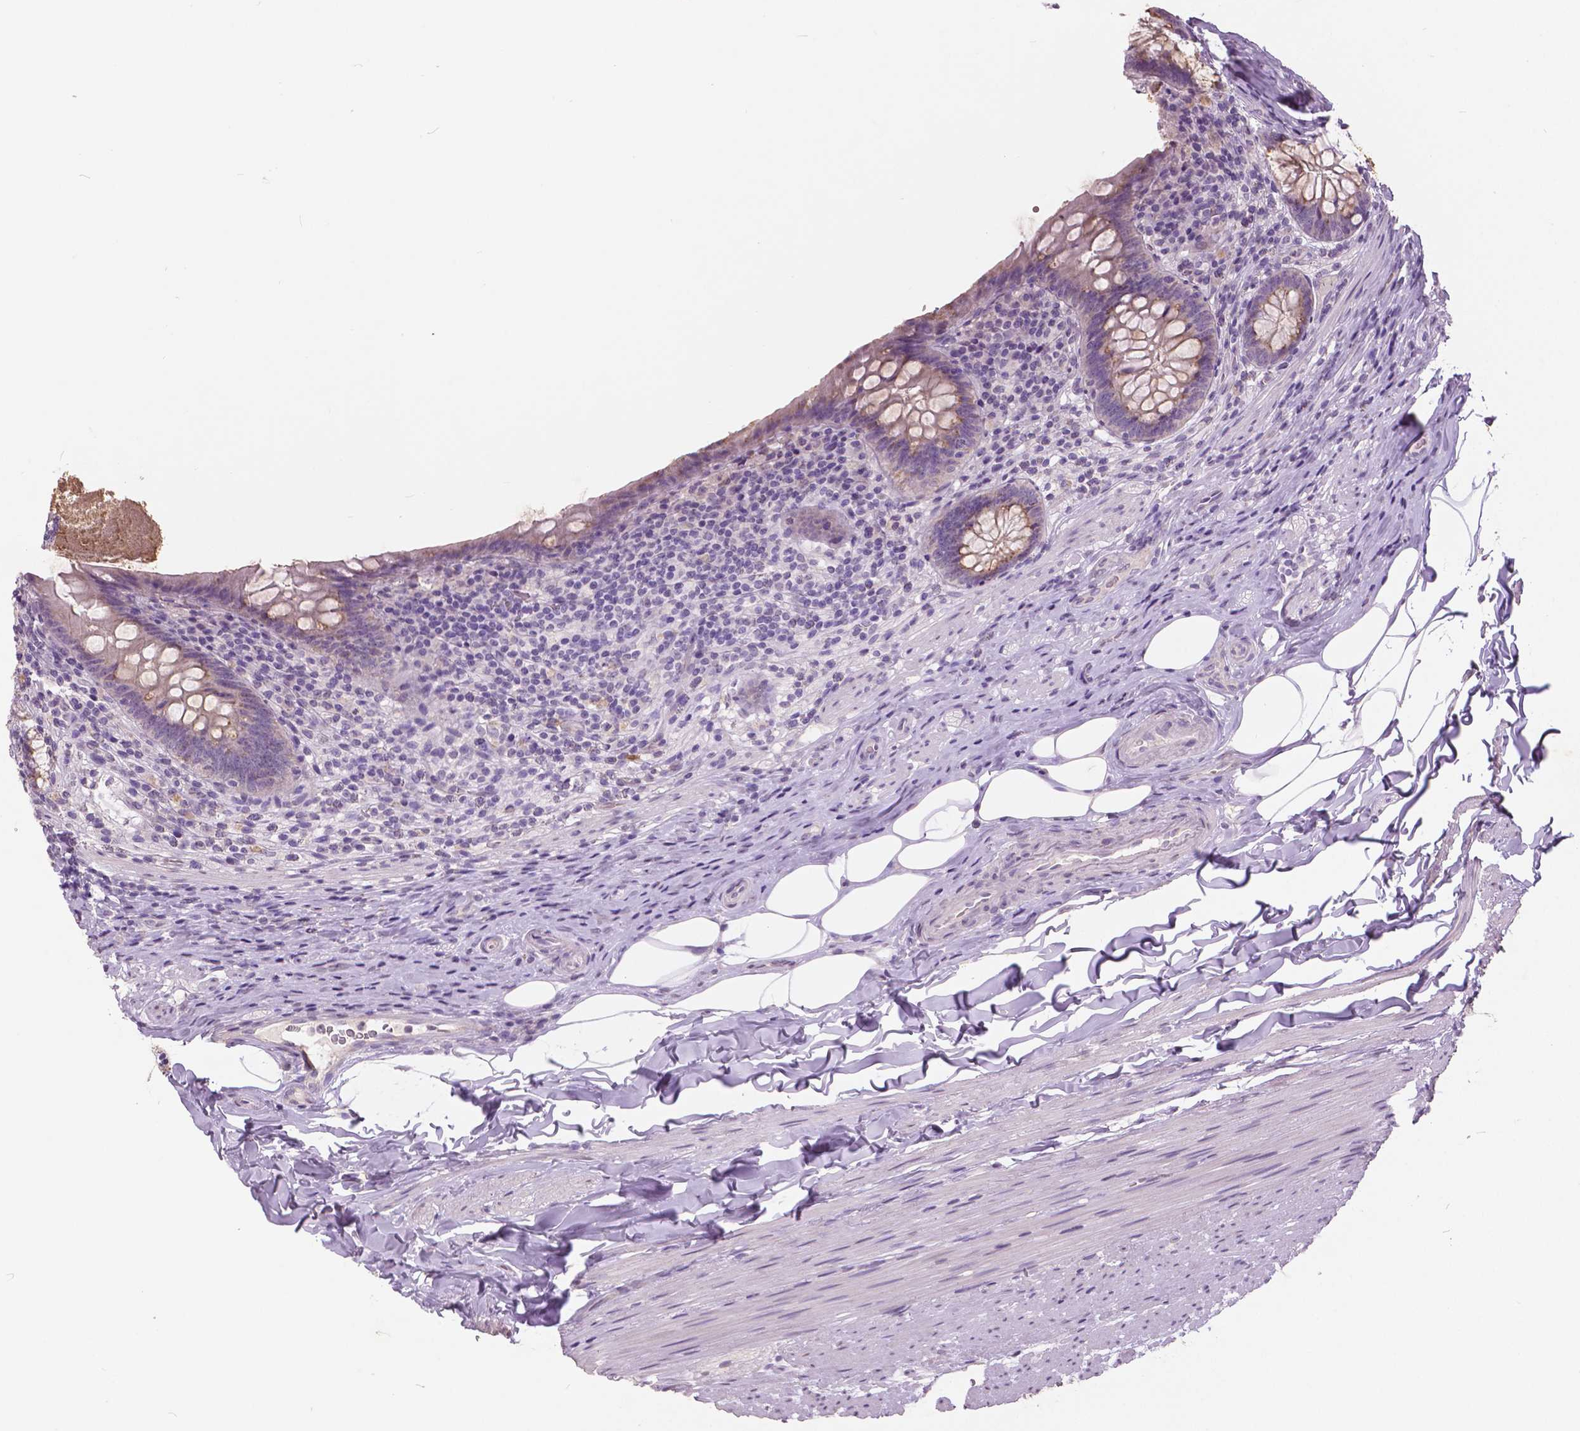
{"staining": {"intensity": "moderate", "quantity": "25%-75%", "location": "cytoplasmic/membranous"}, "tissue": "appendix", "cell_type": "Glandular cells", "image_type": "normal", "snomed": [{"axis": "morphology", "description": "Normal tissue, NOS"}, {"axis": "topography", "description": "Appendix"}], "caption": "Appendix stained for a protein (brown) reveals moderate cytoplasmic/membranous positive positivity in about 25%-75% of glandular cells.", "gene": "GRIN2A", "patient": {"sex": "male", "age": 47}}